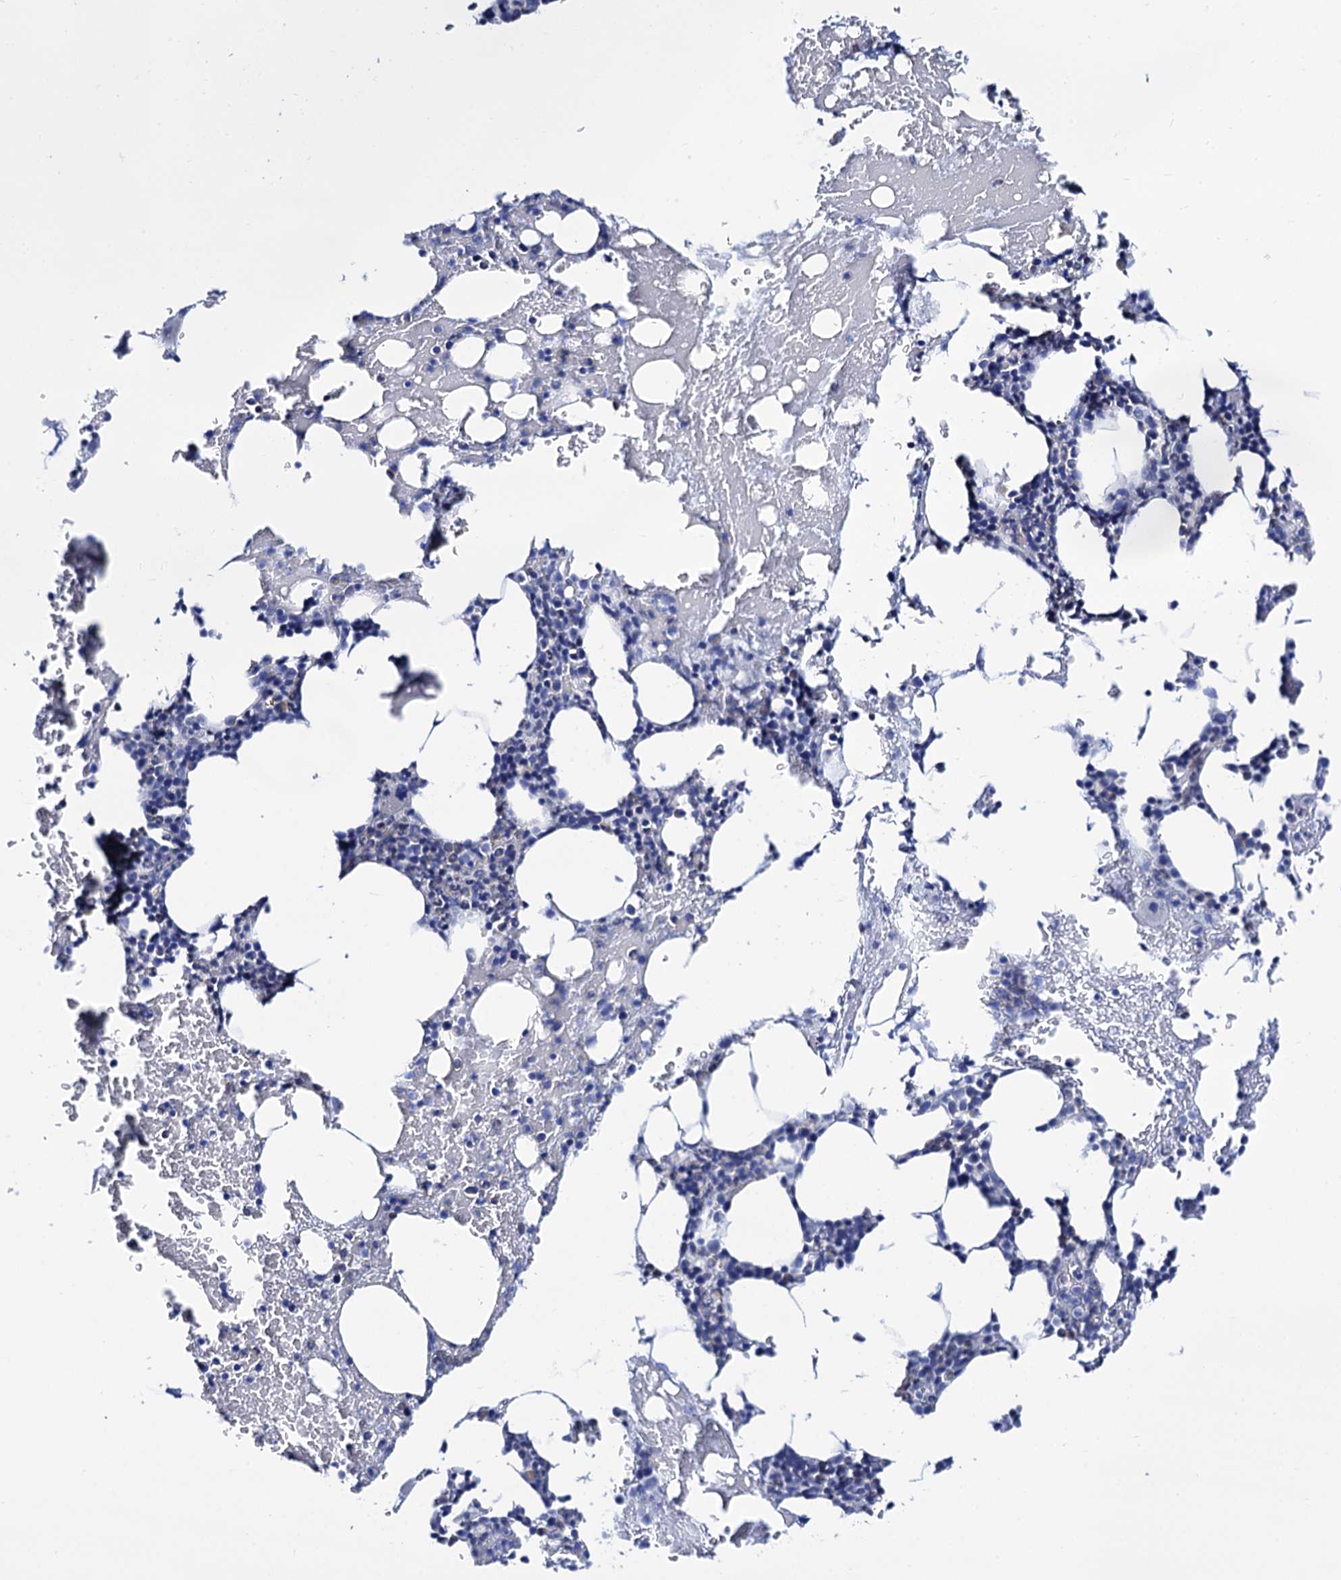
{"staining": {"intensity": "negative", "quantity": "none", "location": "none"}, "tissue": "bone marrow", "cell_type": "Hematopoietic cells", "image_type": "normal", "snomed": [{"axis": "morphology", "description": "Normal tissue, NOS"}, {"axis": "morphology", "description": "Inflammation, NOS"}, {"axis": "topography", "description": "Bone marrow"}], "caption": "The photomicrograph shows no staining of hematopoietic cells in normal bone marrow. (Brightfield microscopy of DAB (3,3'-diaminobenzidine) IHC at high magnification).", "gene": "RAB3IP", "patient": {"sex": "male", "age": 41}}